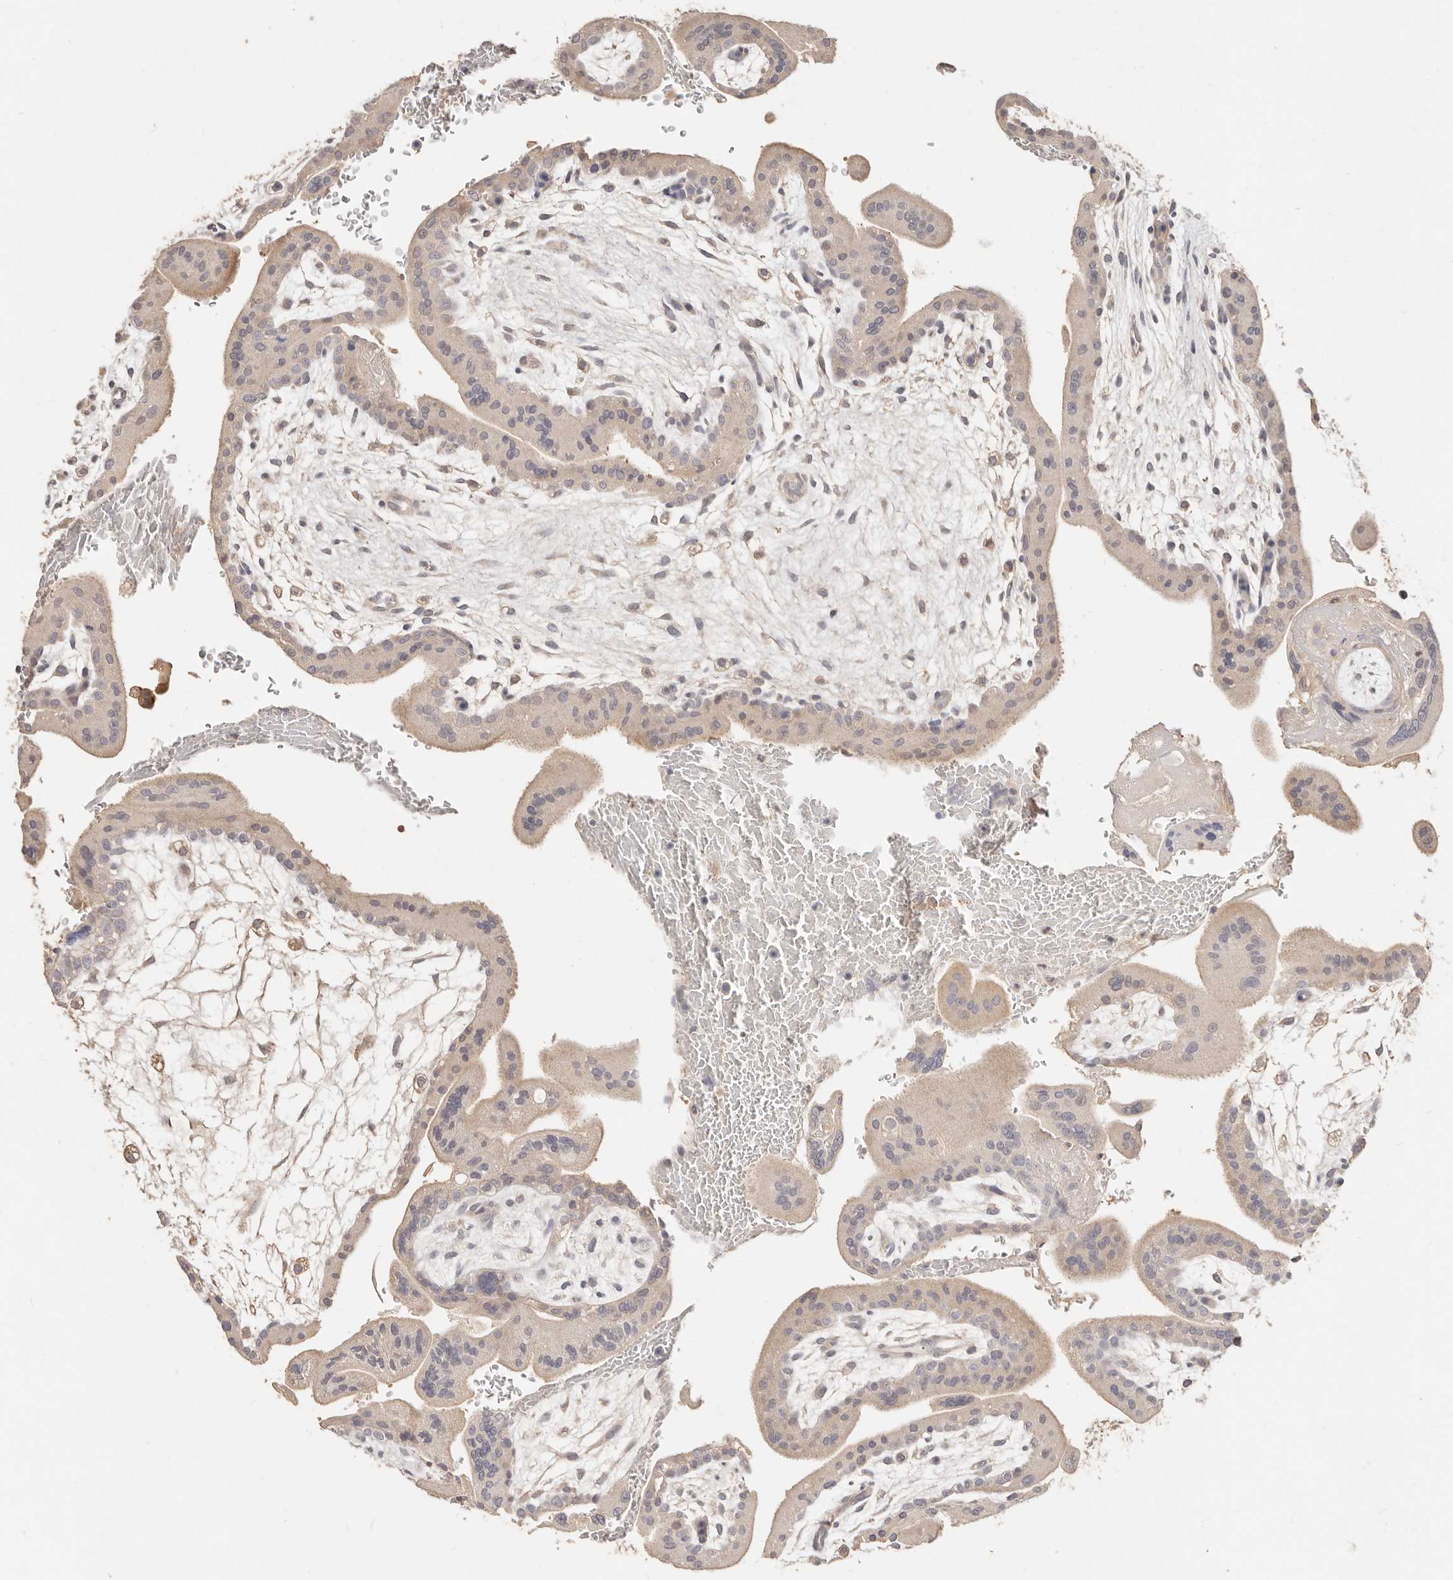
{"staining": {"intensity": "weak", "quantity": "25%-75%", "location": "cytoplasmic/membranous"}, "tissue": "placenta", "cell_type": "Trophoblastic cells", "image_type": "normal", "snomed": [{"axis": "morphology", "description": "Normal tissue, NOS"}, {"axis": "topography", "description": "Placenta"}], "caption": "The immunohistochemical stain labels weak cytoplasmic/membranous staining in trophoblastic cells of benign placenta.", "gene": "CXADR", "patient": {"sex": "female", "age": 35}}